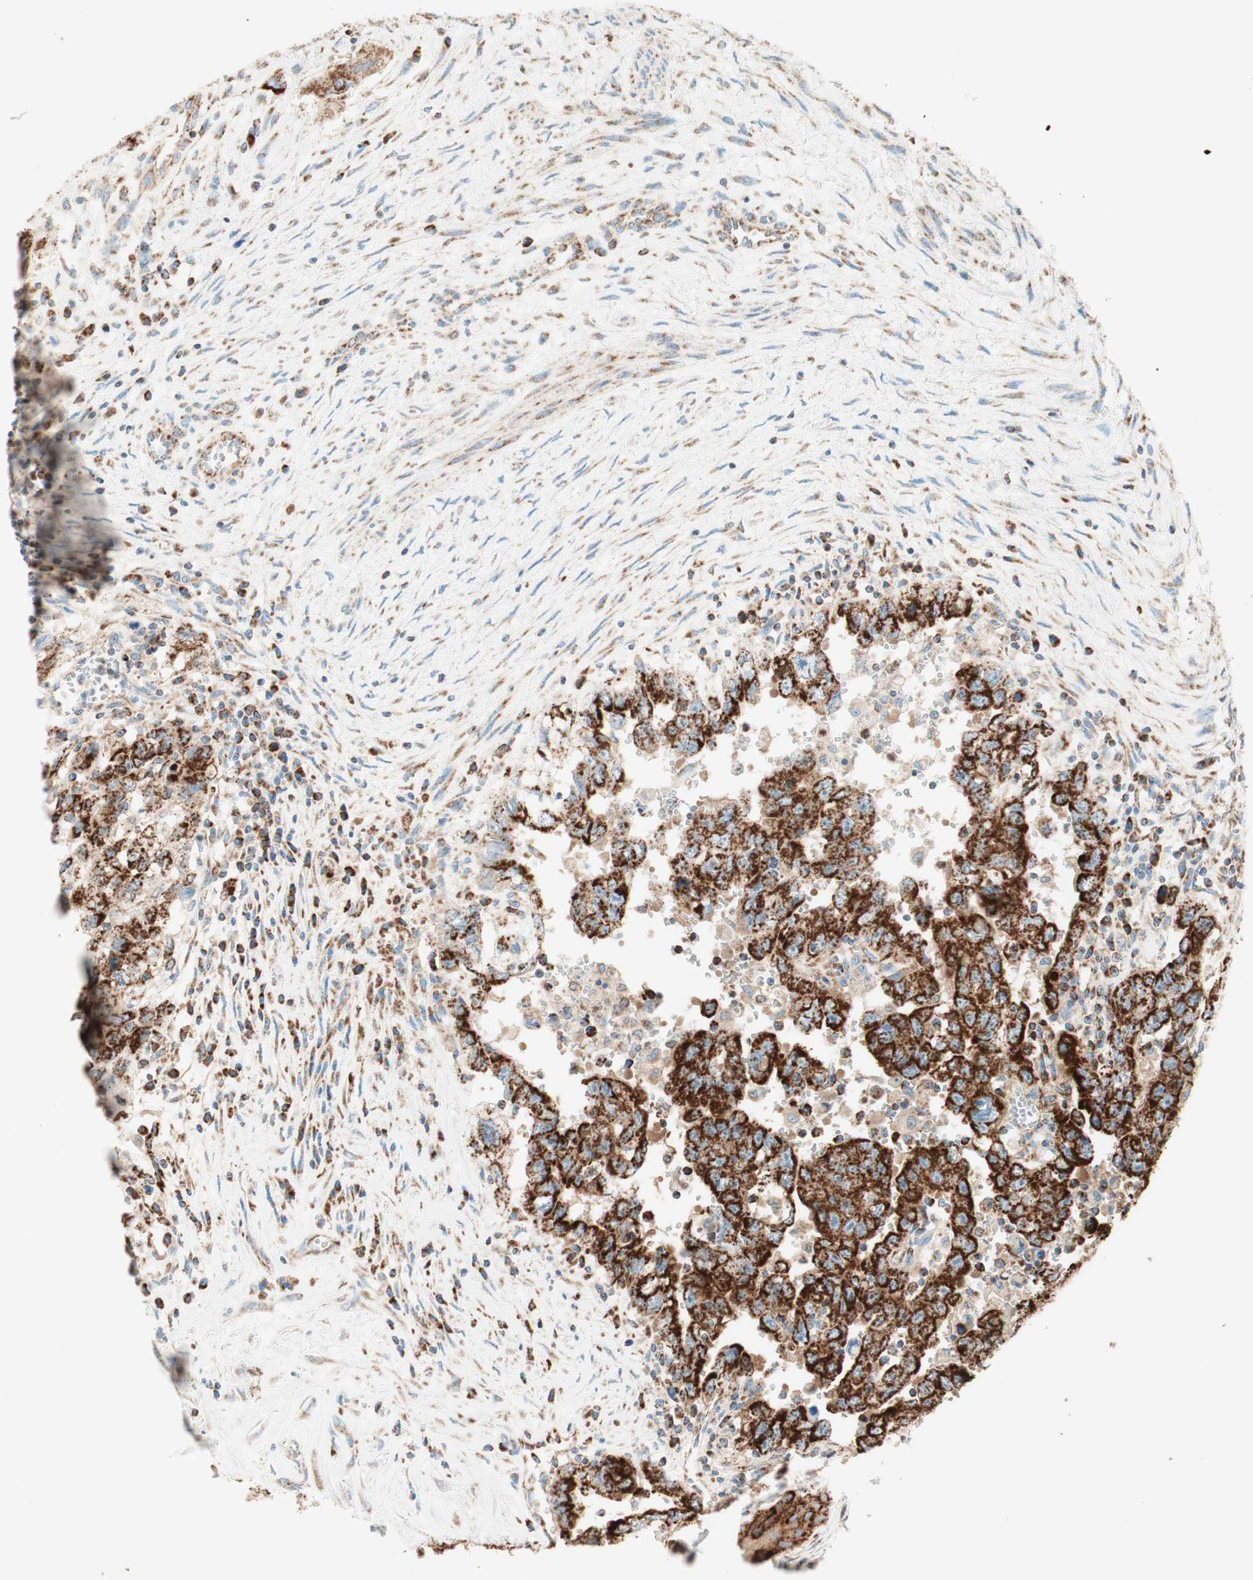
{"staining": {"intensity": "strong", "quantity": ">75%", "location": "cytoplasmic/membranous"}, "tissue": "testis cancer", "cell_type": "Tumor cells", "image_type": "cancer", "snomed": [{"axis": "morphology", "description": "Carcinoma, Embryonal, NOS"}, {"axis": "topography", "description": "Testis"}], "caption": "Immunohistochemistry staining of testis cancer (embryonal carcinoma), which shows high levels of strong cytoplasmic/membranous staining in approximately >75% of tumor cells indicating strong cytoplasmic/membranous protein staining. The staining was performed using DAB (brown) for protein detection and nuclei were counterstained in hematoxylin (blue).", "gene": "TOMM20", "patient": {"sex": "male", "age": 28}}